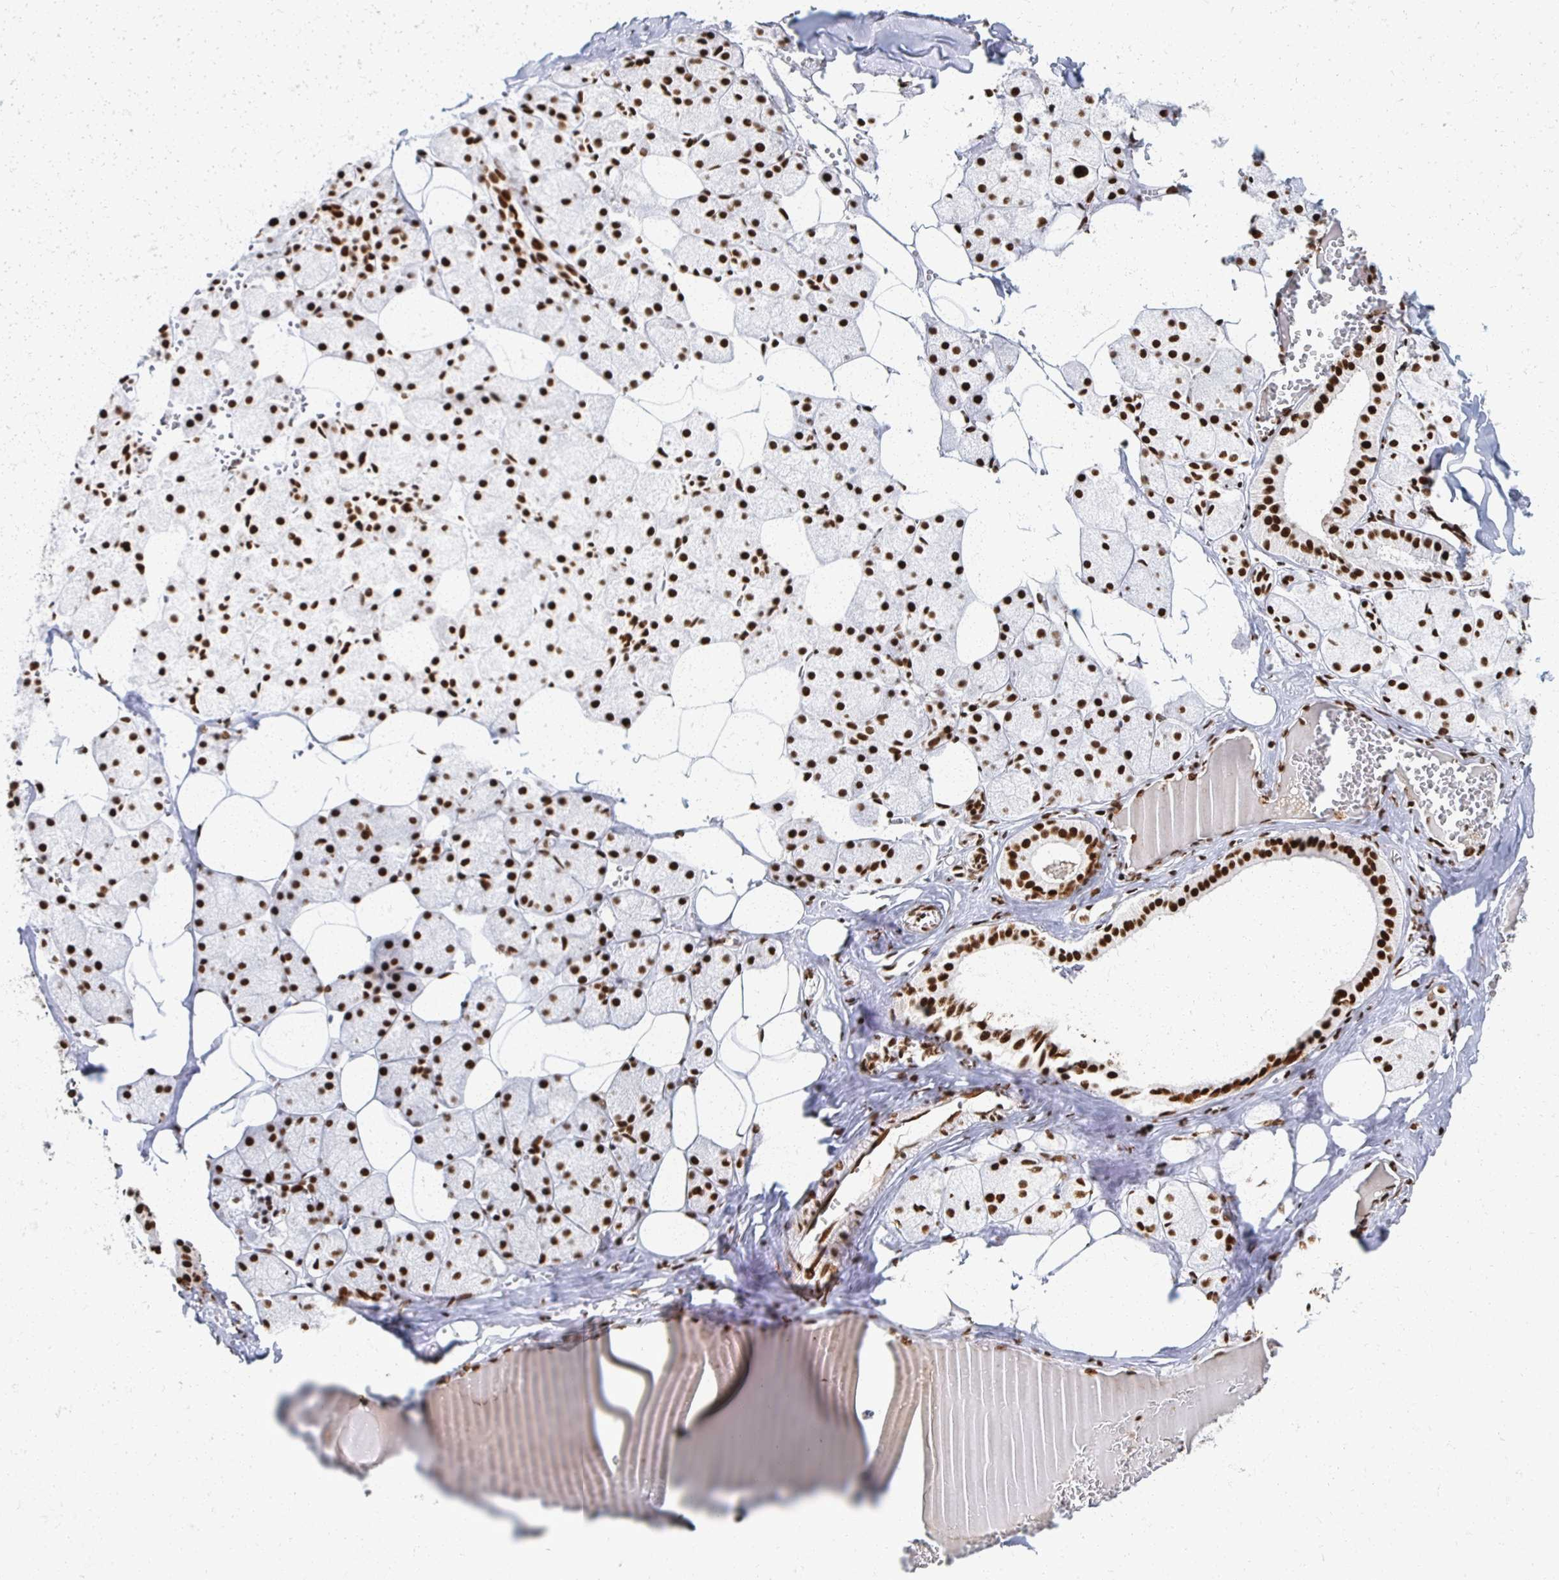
{"staining": {"intensity": "strong", "quantity": ">75%", "location": "nuclear"}, "tissue": "salivary gland", "cell_type": "Glandular cells", "image_type": "normal", "snomed": [{"axis": "morphology", "description": "Normal tissue, NOS"}, {"axis": "topography", "description": "Salivary gland"}, {"axis": "topography", "description": "Peripheral nerve tissue"}], "caption": "Protein expression by immunohistochemistry reveals strong nuclear positivity in about >75% of glandular cells in normal salivary gland.", "gene": "RBBP4", "patient": {"sex": "male", "age": 38}}